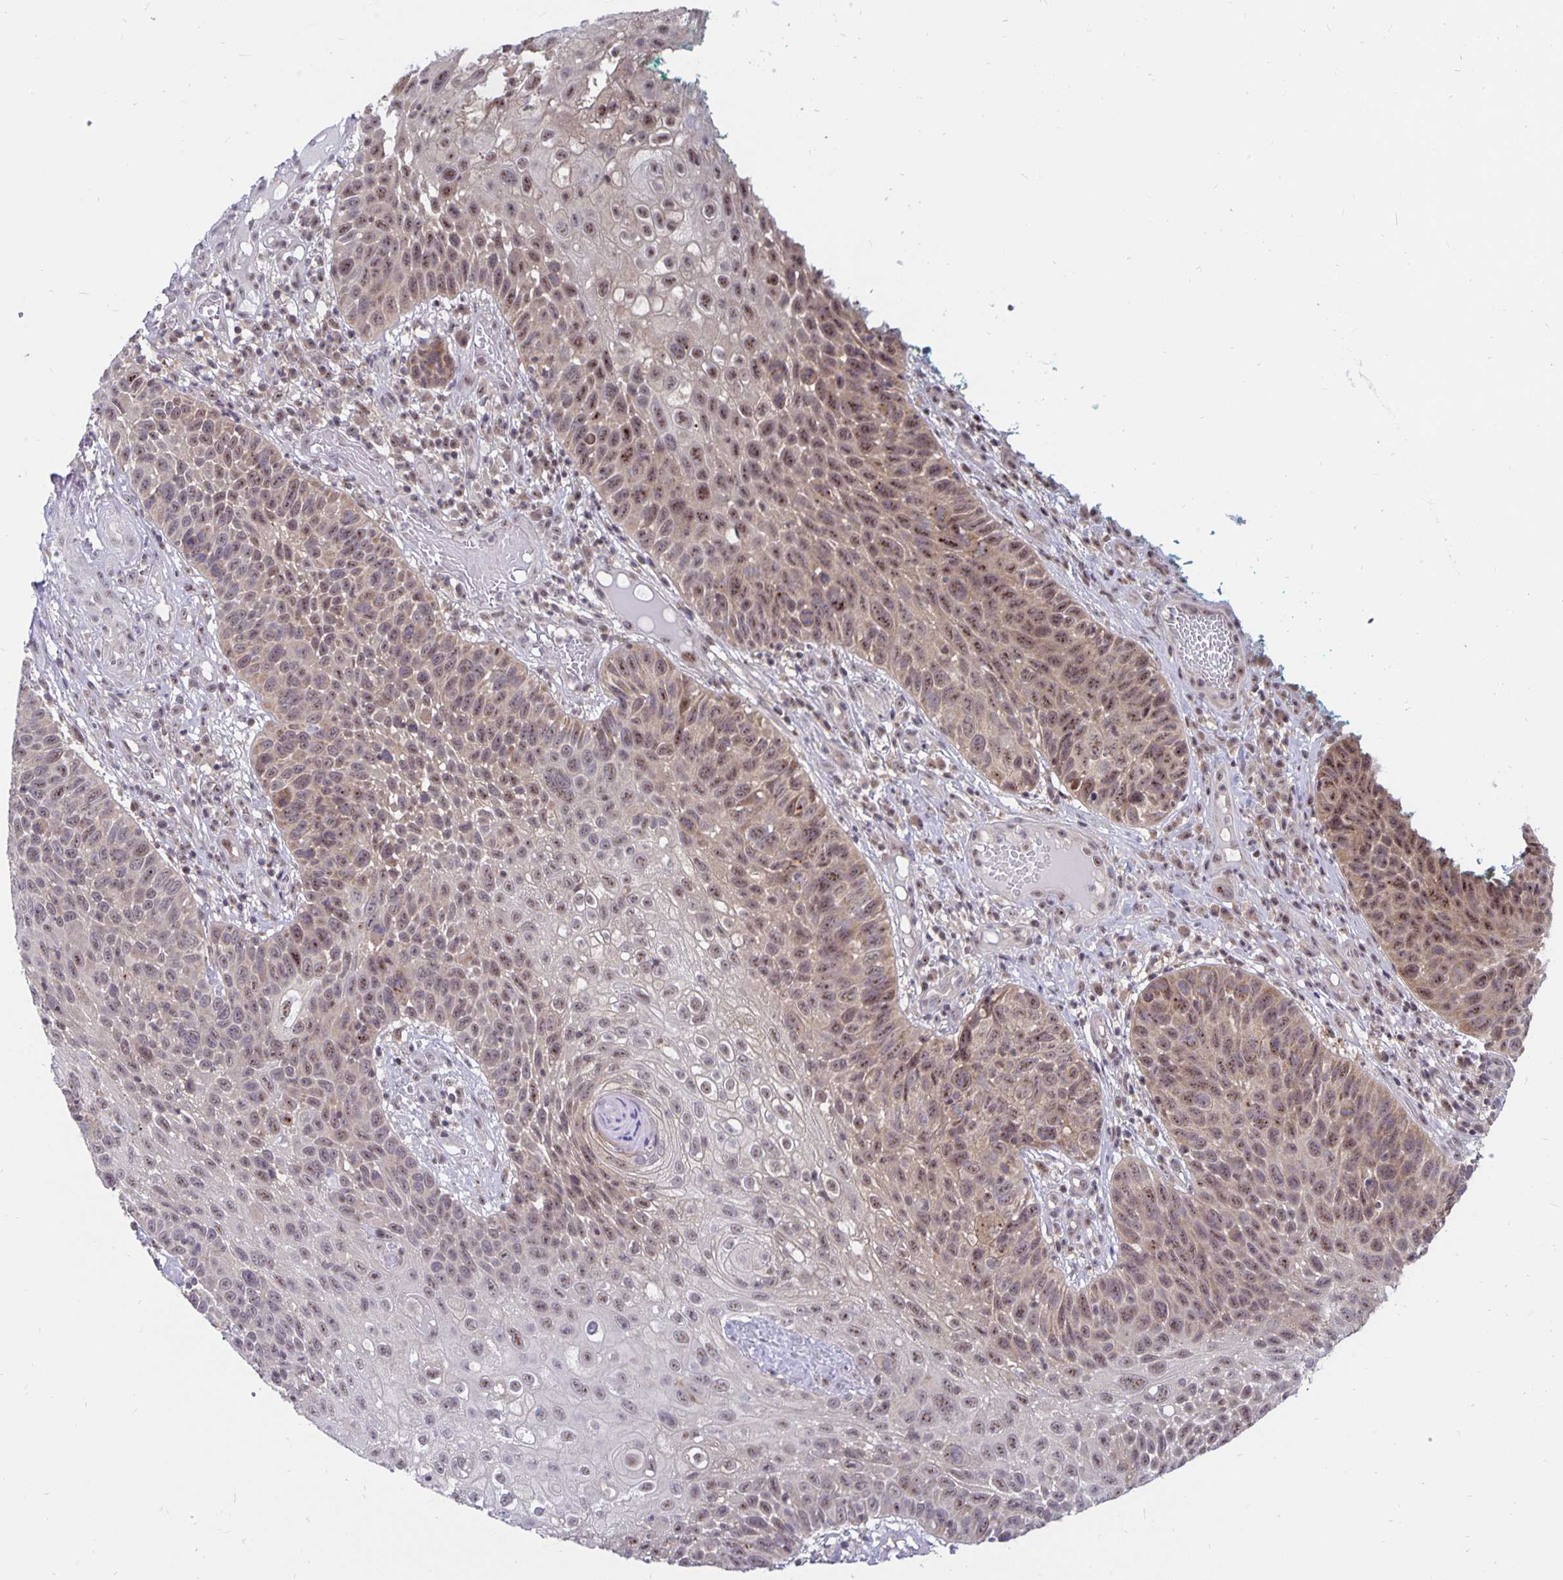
{"staining": {"intensity": "moderate", "quantity": "25%-75%", "location": "nuclear"}, "tissue": "skin cancer", "cell_type": "Tumor cells", "image_type": "cancer", "snomed": [{"axis": "morphology", "description": "Squamous cell carcinoma, NOS"}, {"axis": "topography", "description": "Skin"}], "caption": "Immunohistochemical staining of human skin cancer shows moderate nuclear protein expression in about 25%-75% of tumor cells. The staining was performed using DAB, with brown indicating positive protein expression. Nuclei are stained blue with hematoxylin.", "gene": "EXOC6B", "patient": {"sex": "male", "age": 92}}